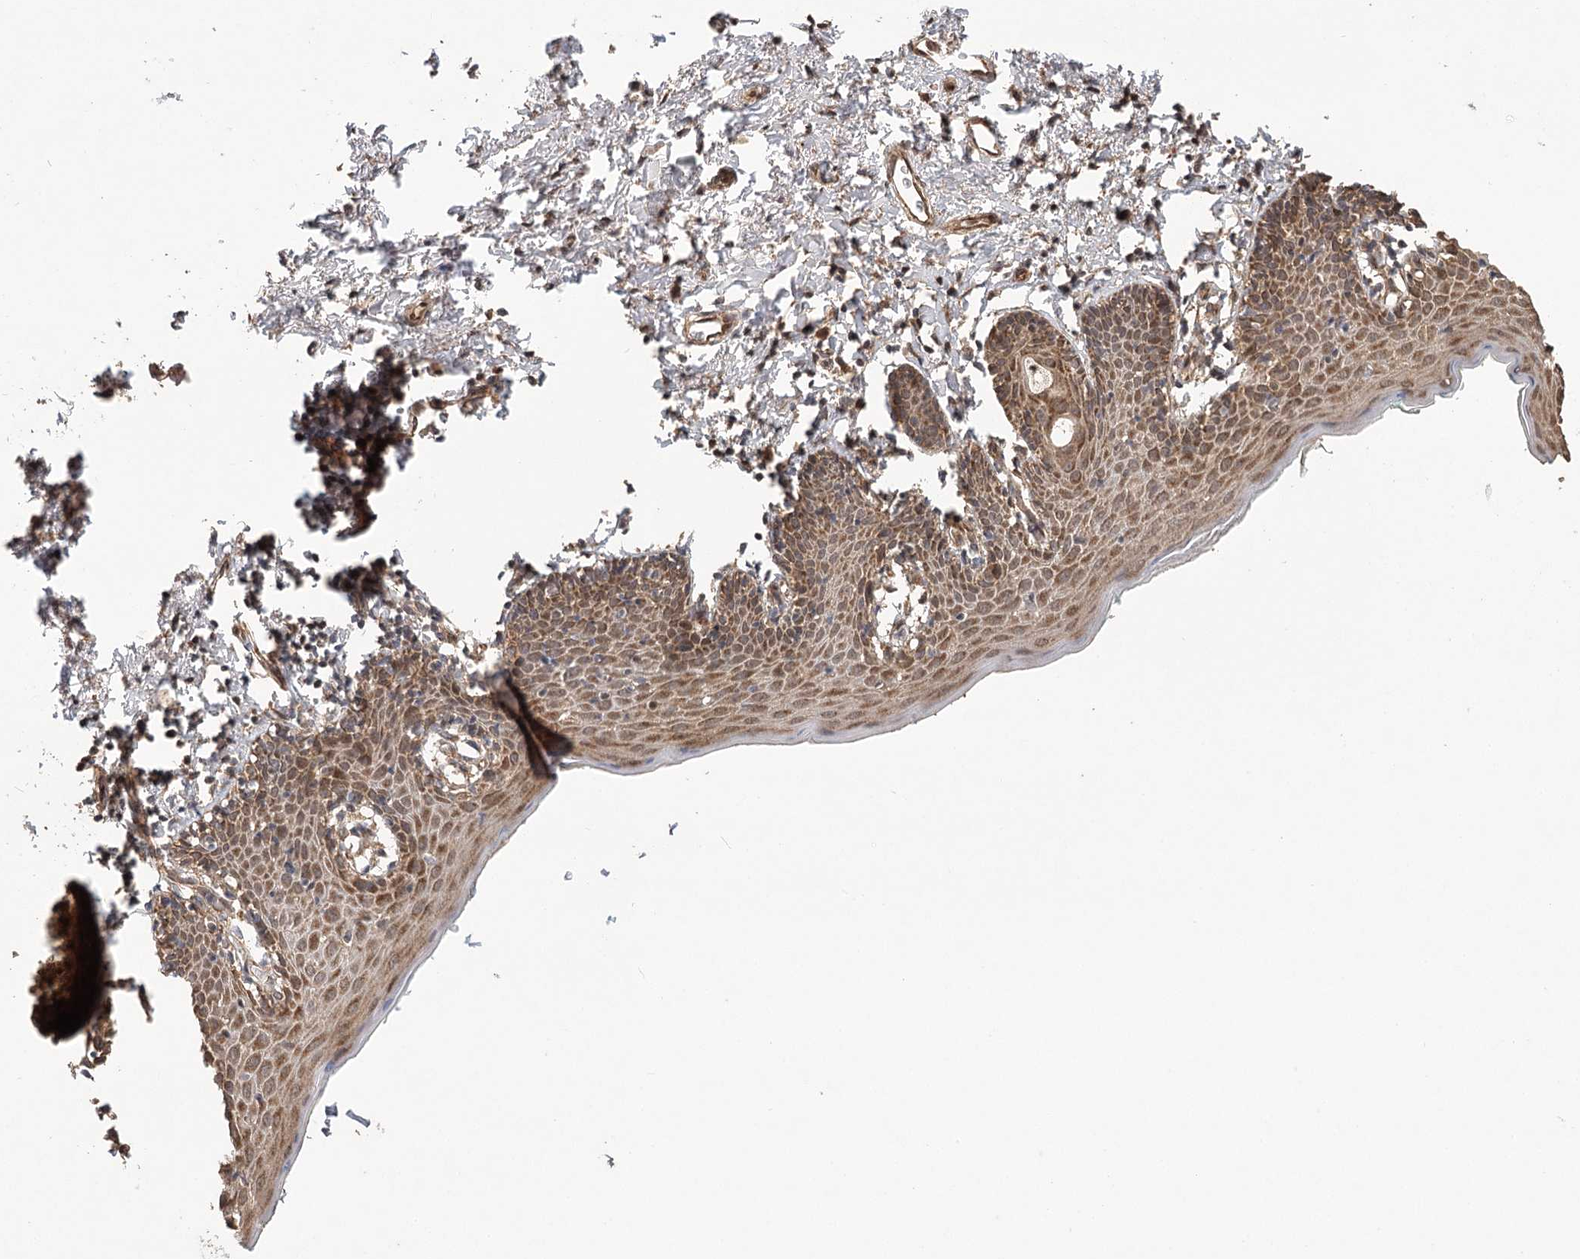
{"staining": {"intensity": "moderate", "quantity": ">75%", "location": "cytoplasmic/membranous,nuclear"}, "tissue": "skin", "cell_type": "Epidermal cells", "image_type": "normal", "snomed": [{"axis": "morphology", "description": "Normal tissue, NOS"}, {"axis": "topography", "description": "Vulva"}], "caption": "Immunohistochemical staining of benign human skin displays medium levels of moderate cytoplasmic/membranous,nuclear positivity in about >75% of epidermal cells.", "gene": "LSS", "patient": {"sex": "female", "age": 66}}